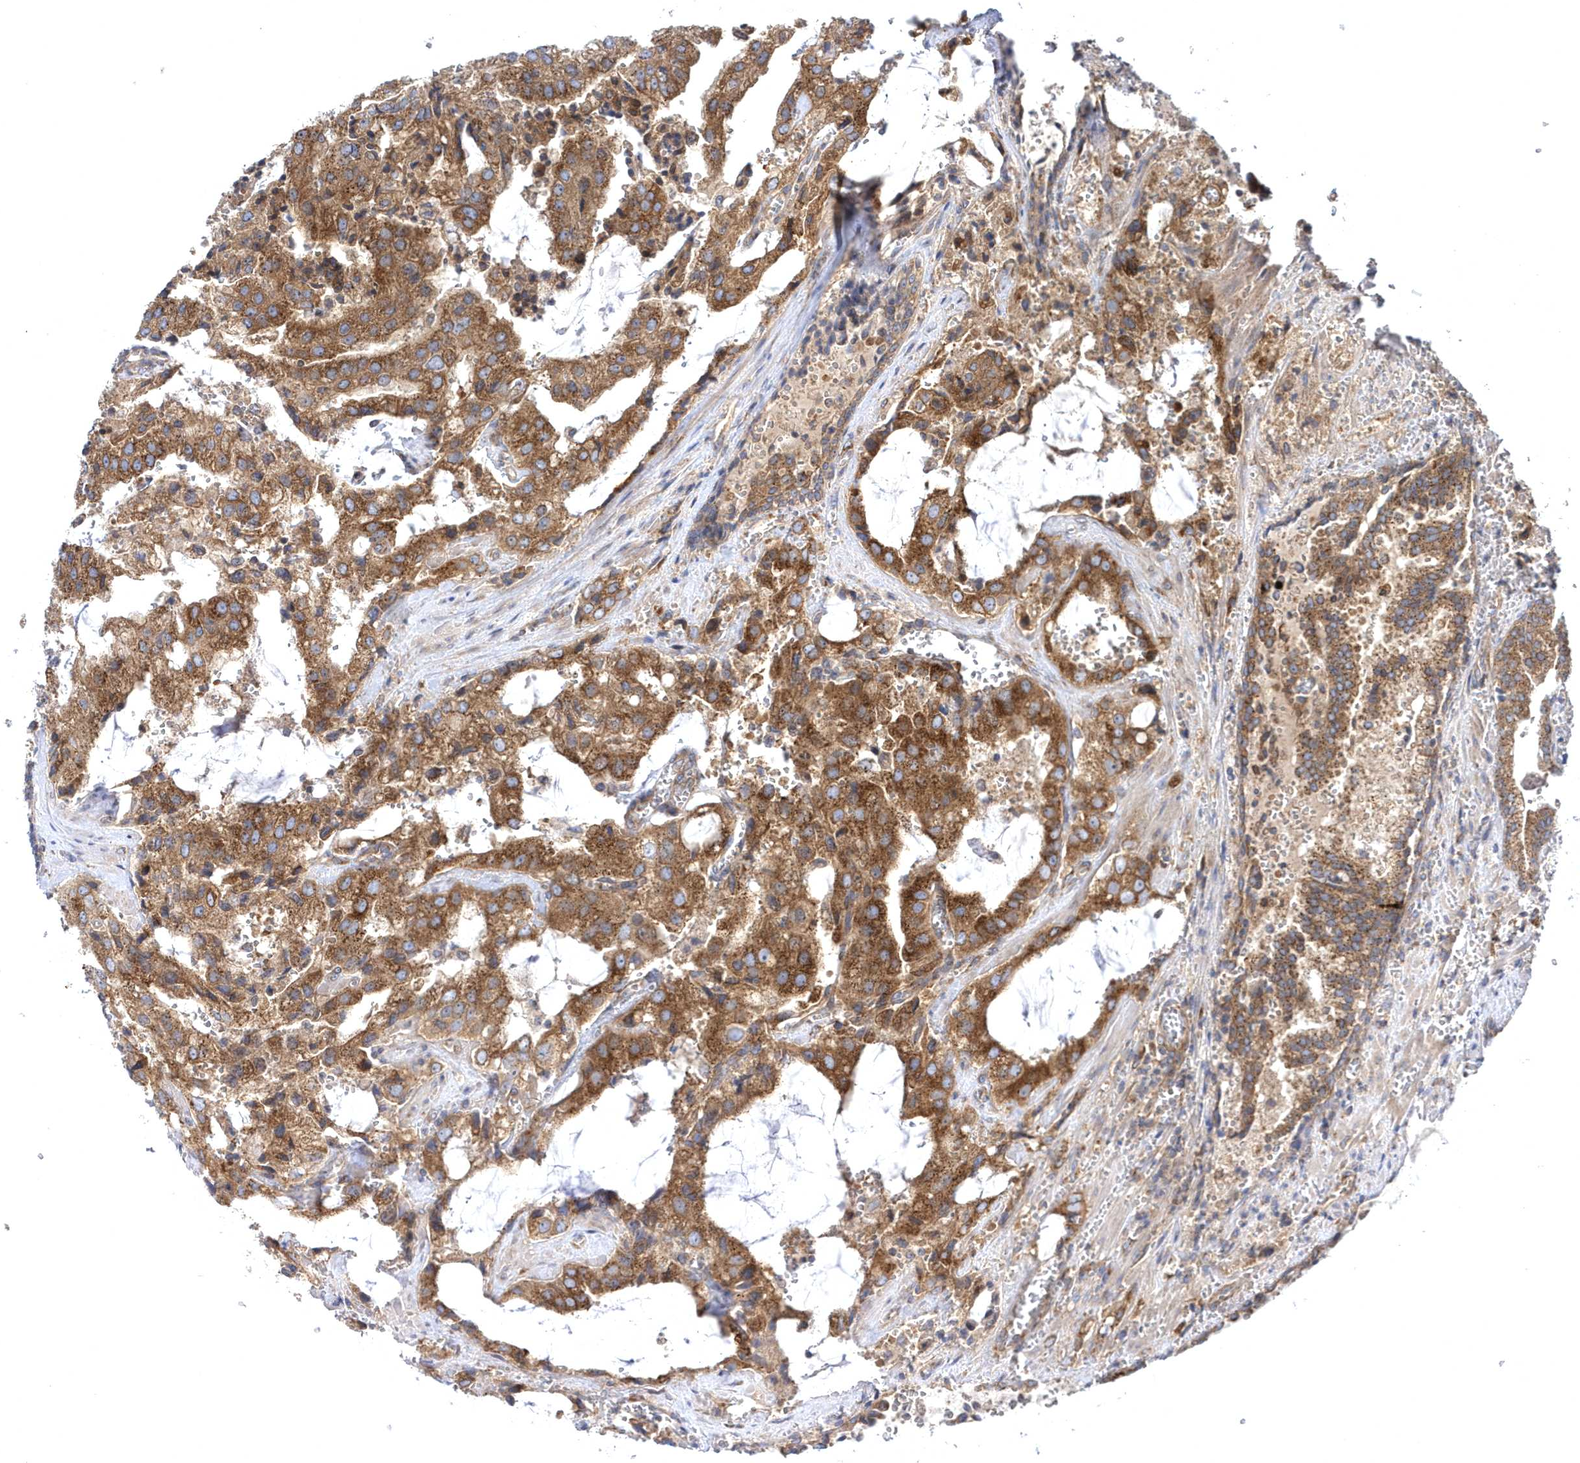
{"staining": {"intensity": "strong", "quantity": ">75%", "location": "cytoplasmic/membranous"}, "tissue": "prostate cancer", "cell_type": "Tumor cells", "image_type": "cancer", "snomed": [{"axis": "morphology", "description": "Adenocarcinoma, High grade"}, {"axis": "topography", "description": "Prostate"}], "caption": "Brown immunohistochemical staining in prostate cancer (adenocarcinoma (high-grade)) shows strong cytoplasmic/membranous expression in about >75% of tumor cells.", "gene": "COPB2", "patient": {"sex": "male", "age": 68}}